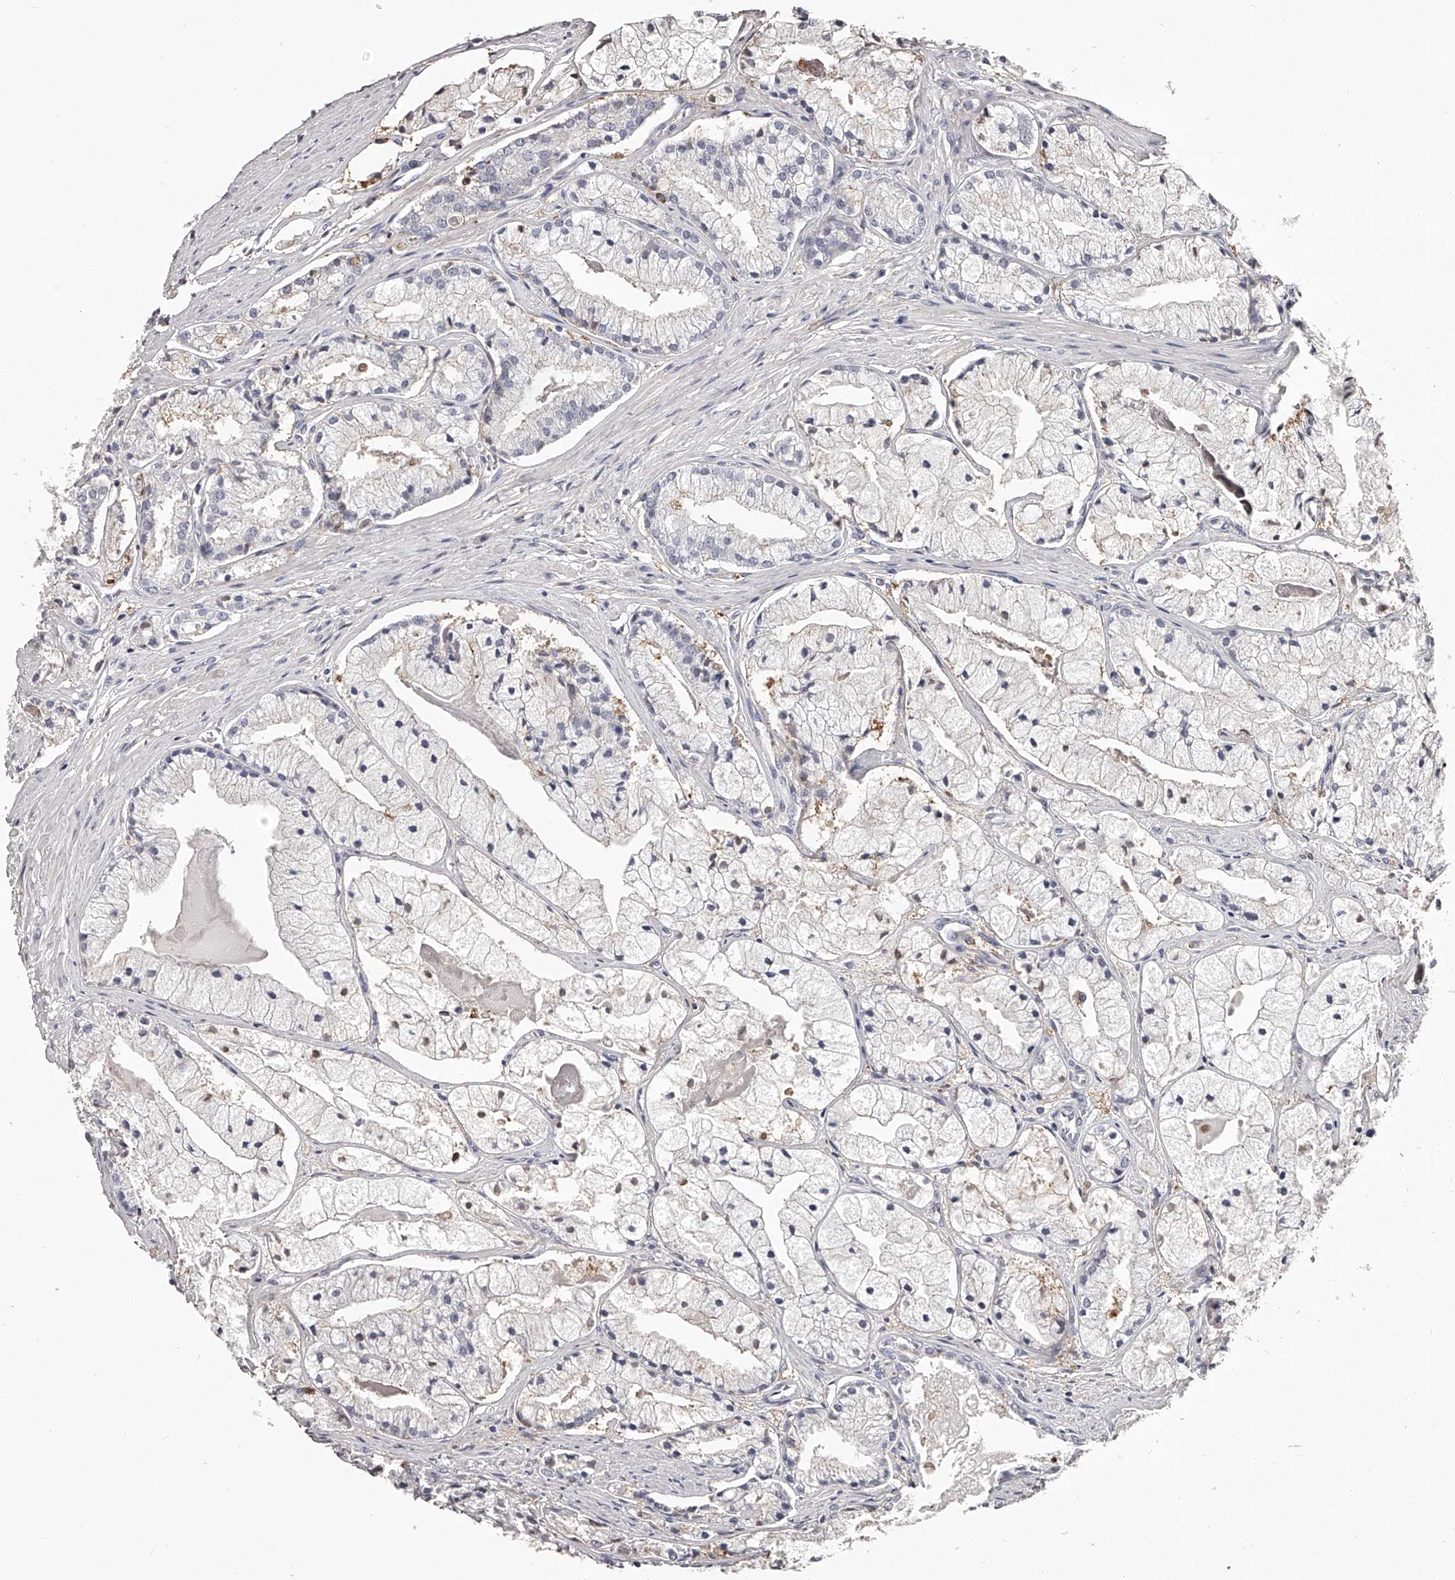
{"staining": {"intensity": "negative", "quantity": "none", "location": "none"}, "tissue": "prostate cancer", "cell_type": "Tumor cells", "image_type": "cancer", "snomed": [{"axis": "morphology", "description": "Adenocarcinoma, High grade"}, {"axis": "topography", "description": "Prostate"}], "caption": "Tumor cells are negative for protein expression in human adenocarcinoma (high-grade) (prostate). (Brightfield microscopy of DAB IHC at high magnification).", "gene": "PACSIN1", "patient": {"sex": "male", "age": 50}}